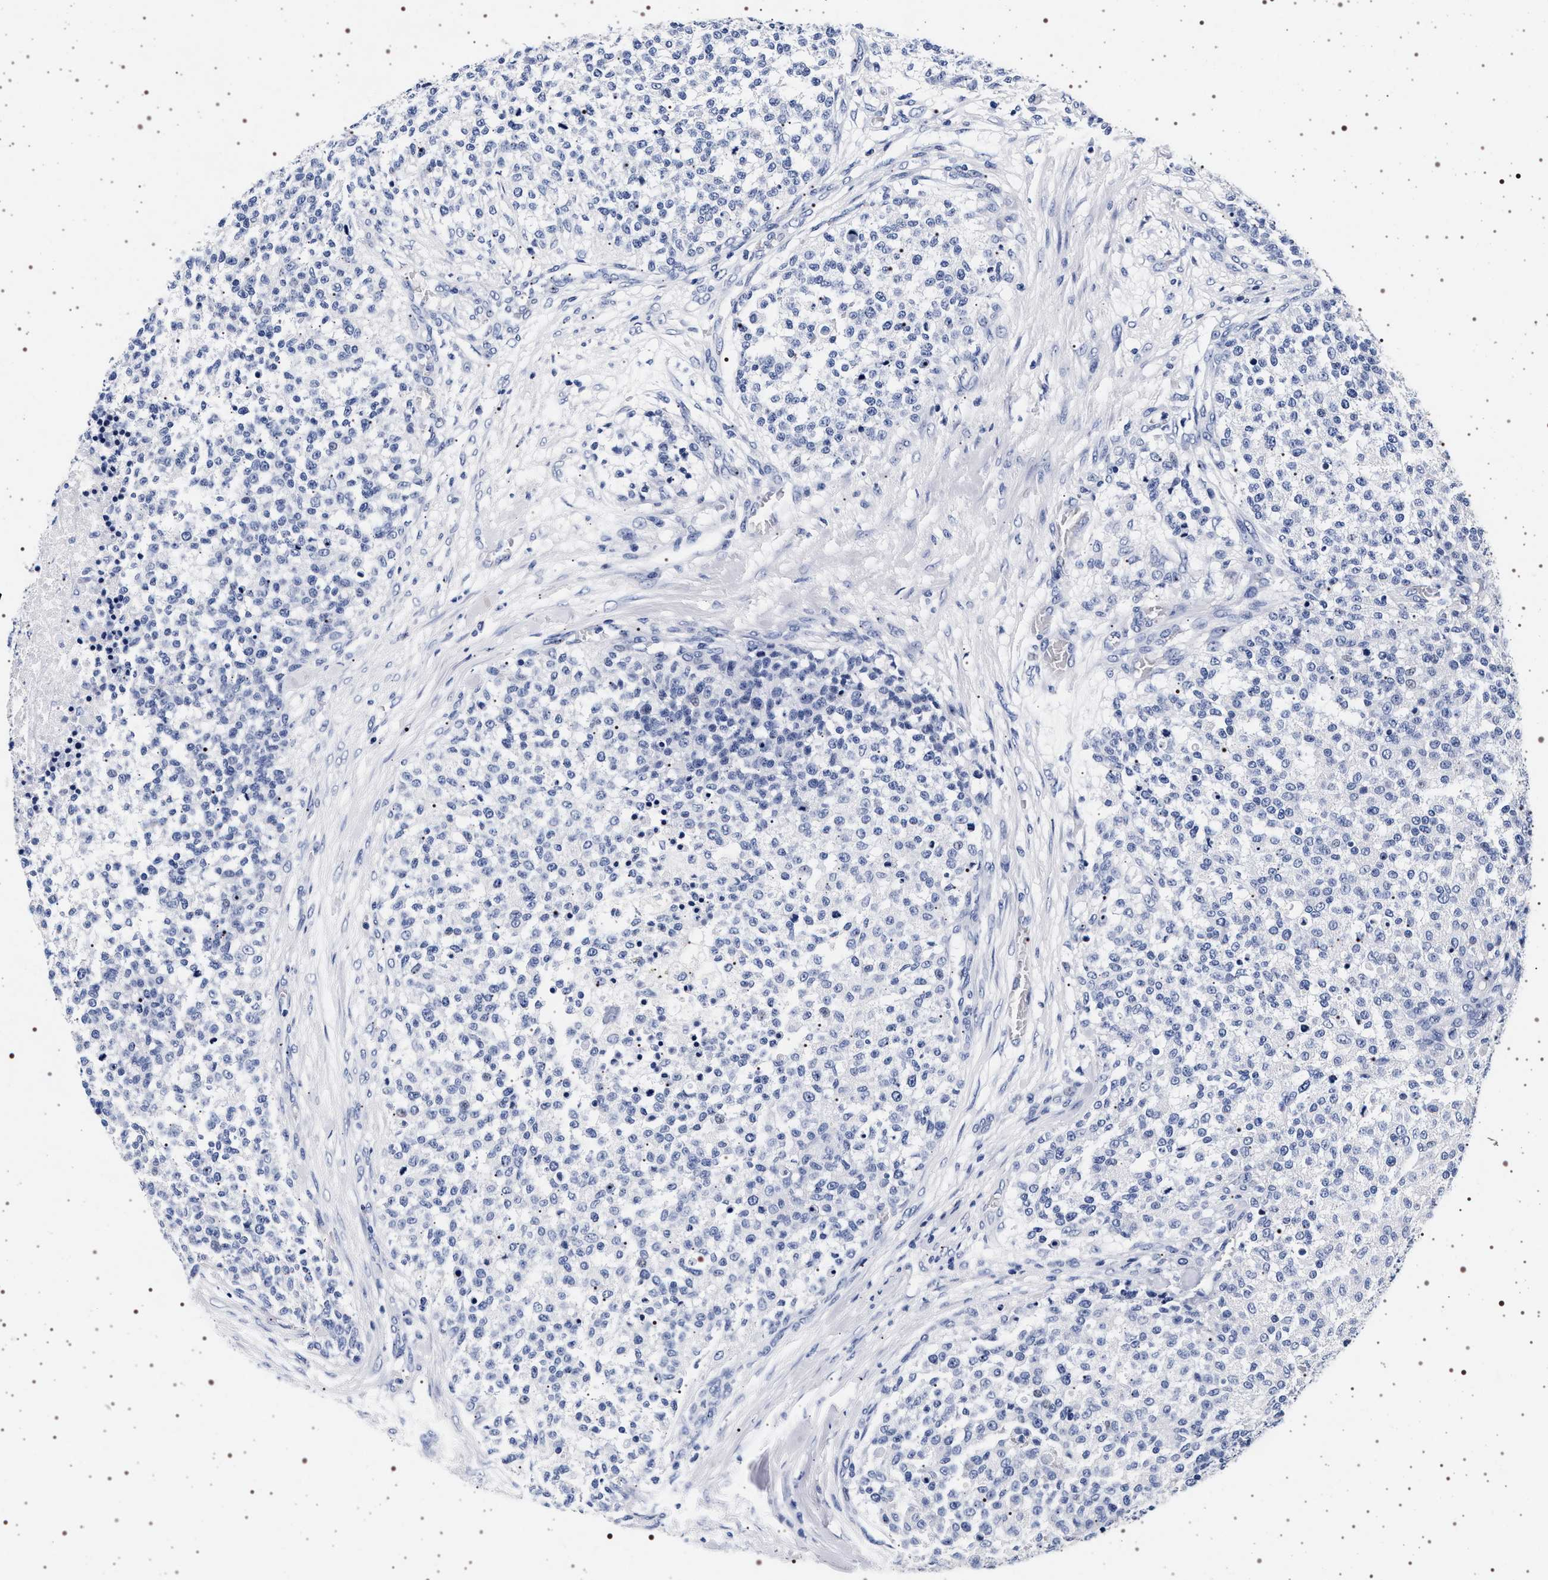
{"staining": {"intensity": "negative", "quantity": "none", "location": "none"}, "tissue": "testis cancer", "cell_type": "Tumor cells", "image_type": "cancer", "snomed": [{"axis": "morphology", "description": "Seminoma, NOS"}, {"axis": "topography", "description": "Testis"}], "caption": "Immunohistochemical staining of testis seminoma reveals no significant positivity in tumor cells.", "gene": "SYN1", "patient": {"sex": "male", "age": 59}}